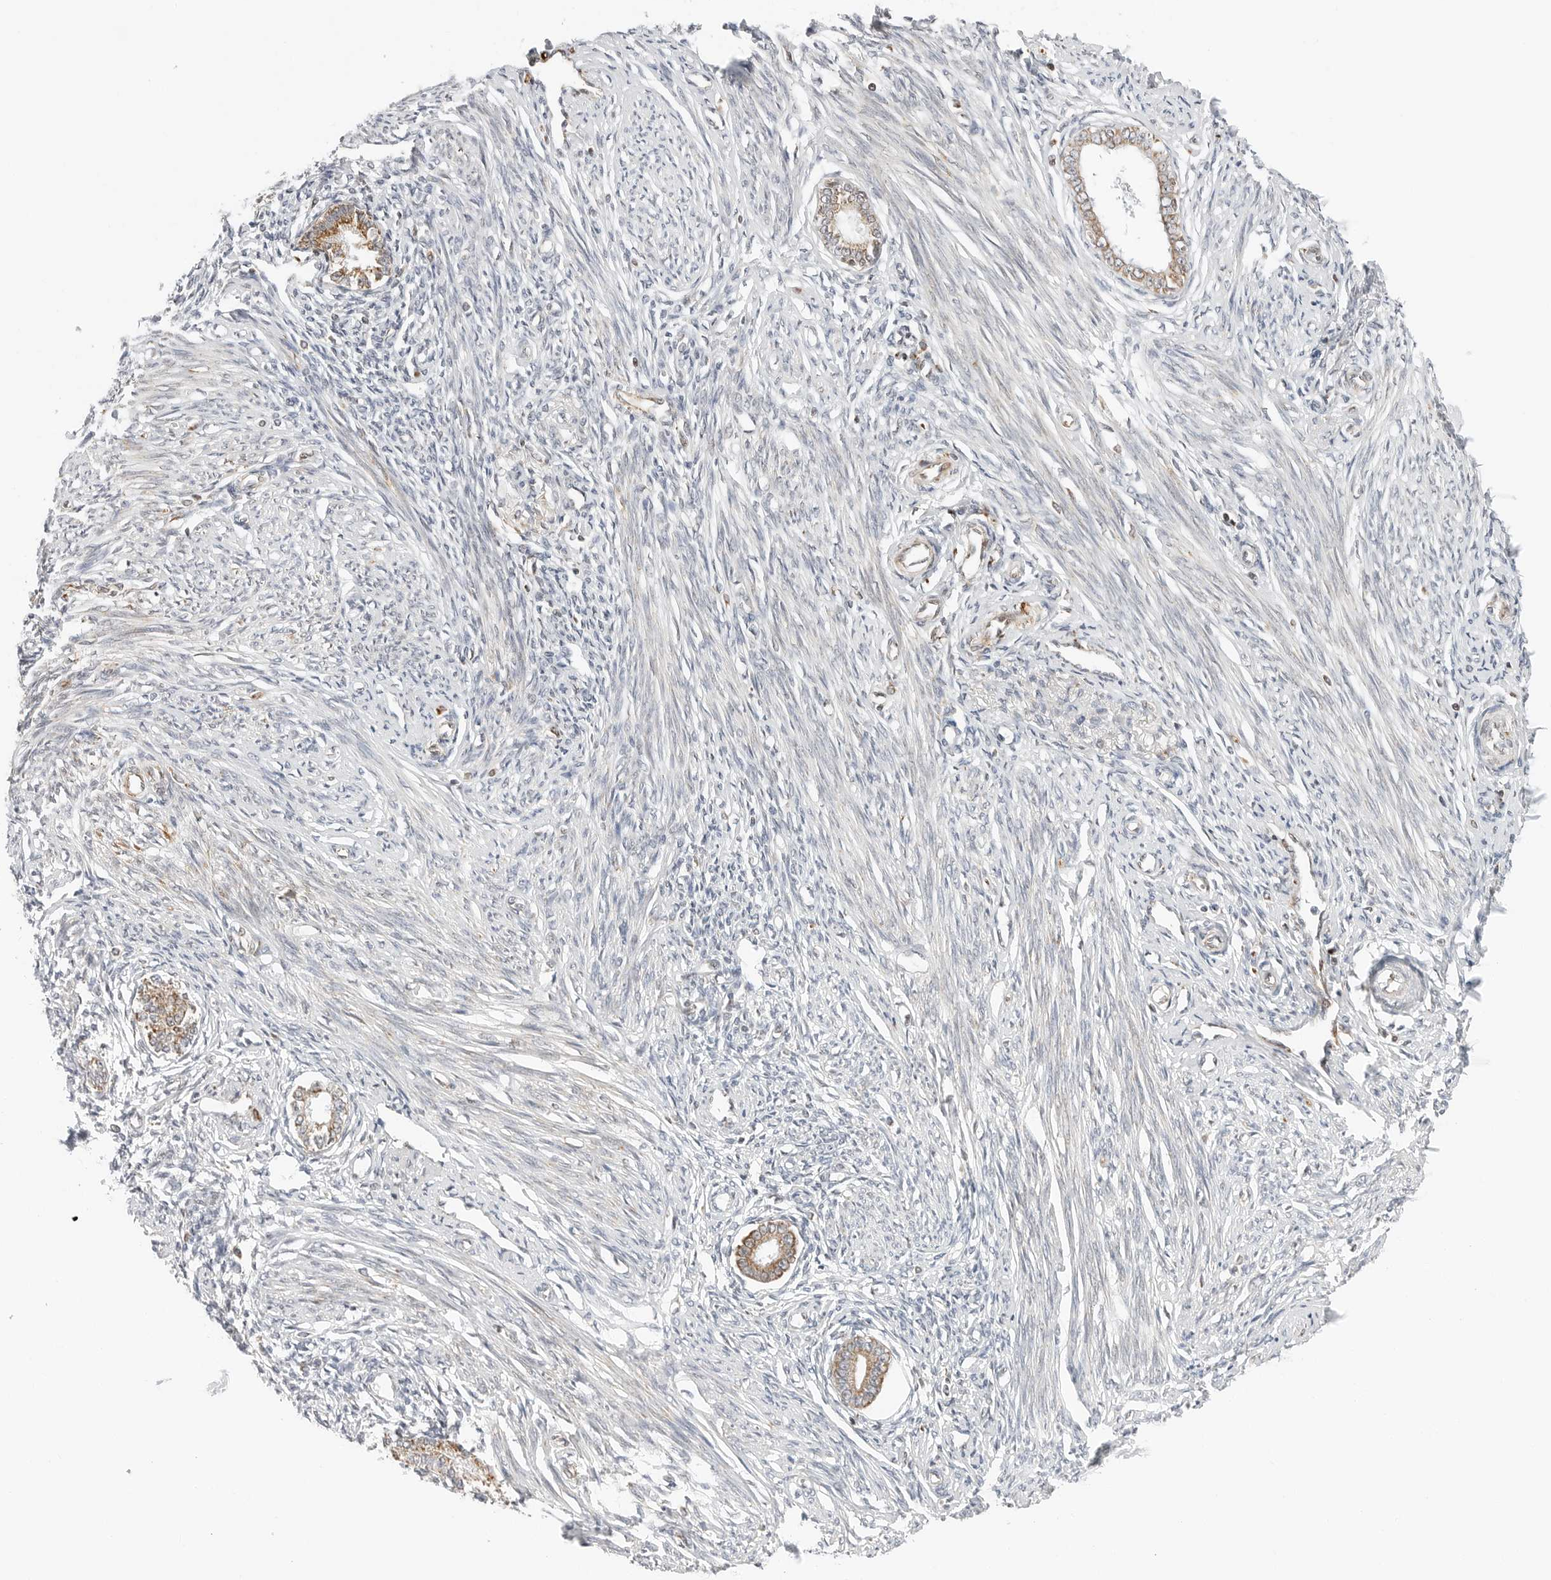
{"staining": {"intensity": "weak", "quantity": "25%-75%", "location": "cytoplasmic/membranous"}, "tissue": "endometrium", "cell_type": "Cells in endometrial stroma", "image_type": "normal", "snomed": [{"axis": "morphology", "description": "Normal tissue, NOS"}, {"axis": "topography", "description": "Endometrium"}], "caption": "Cells in endometrial stroma exhibit weak cytoplasmic/membranous positivity in about 25%-75% of cells in normal endometrium.", "gene": "DYRK4", "patient": {"sex": "female", "age": 56}}